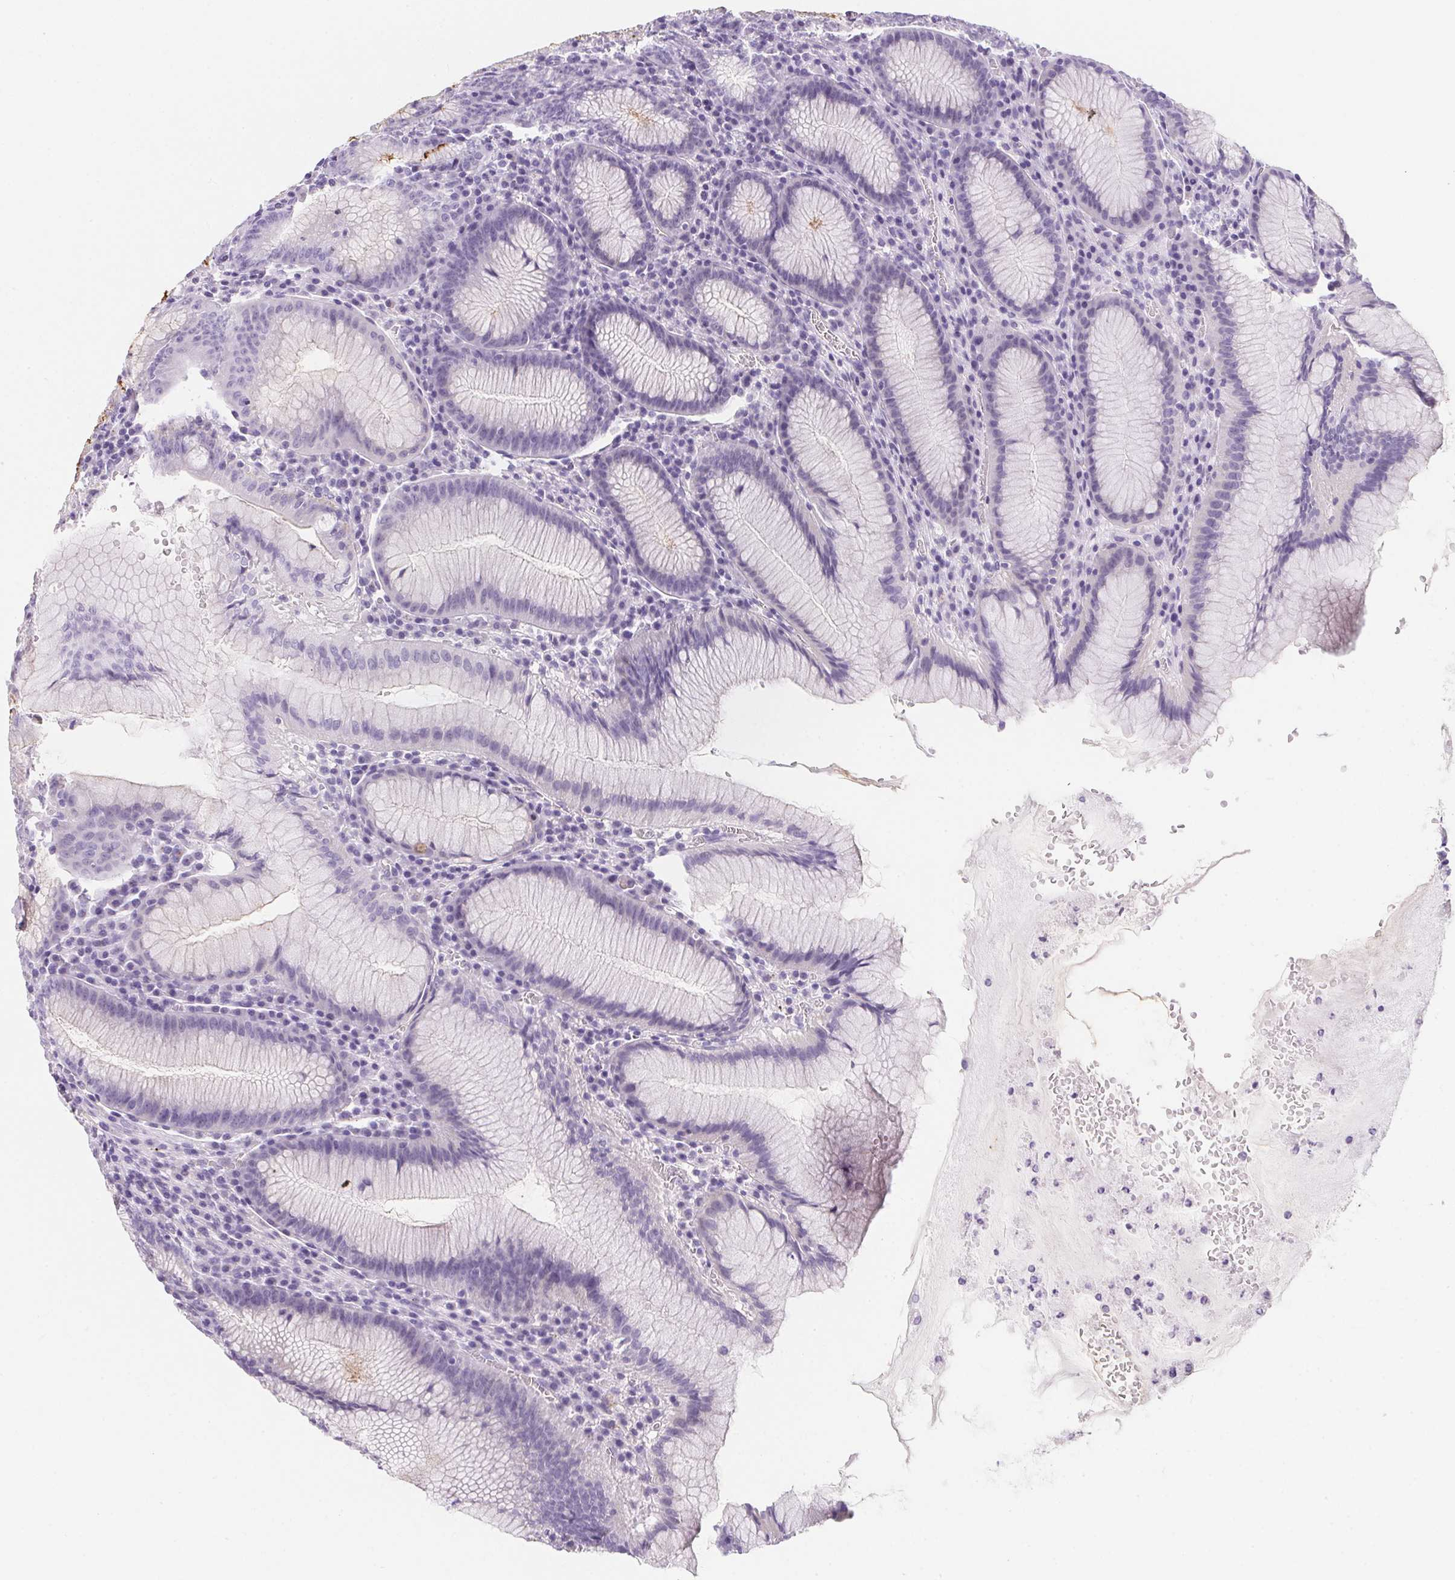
{"staining": {"intensity": "moderate", "quantity": "<25%", "location": "cytoplasmic/membranous"}, "tissue": "stomach", "cell_type": "Glandular cells", "image_type": "normal", "snomed": [{"axis": "morphology", "description": "Normal tissue, NOS"}, {"axis": "topography", "description": "Stomach"}], "caption": "Moderate cytoplasmic/membranous protein expression is identified in about <25% of glandular cells in stomach. Ihc stains the protein of interest in brown and the nuclei are stained blue.", "gene": "AQP5", "patient": {"sex": "male", "age": 55}}